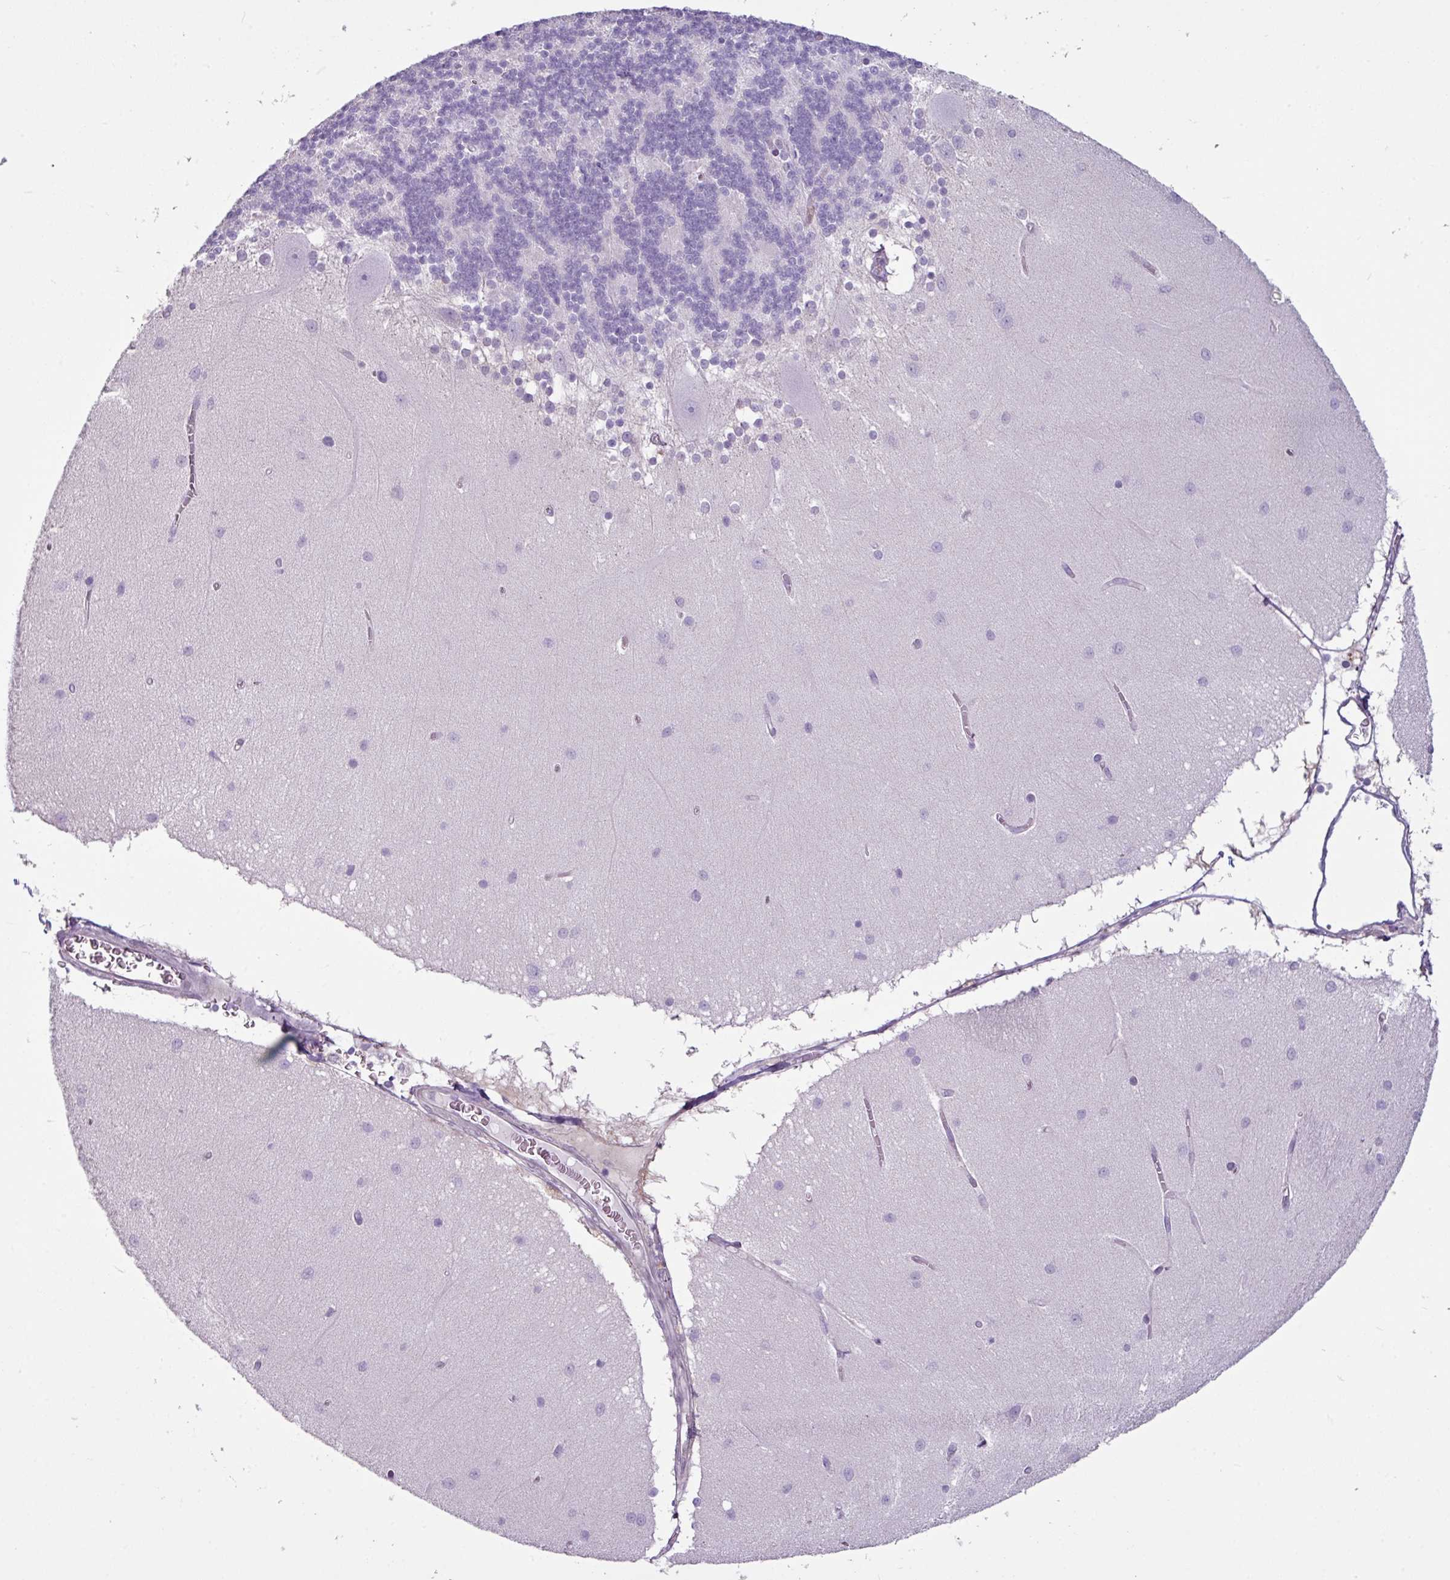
{"staining": {"intensity": "negative", "quantity": "none", "location": "none"}, "tissue": "cerebellum", "cell_type": "Cells in granular layer", "image_type": "normal", "snomed": [{"axis": "morphology", "description": "Normal tissue, NOS"}, {"axis": "topography", "description": "Cerebellum"}], "caption": "A high-resolution photomicrograph shows immunohistochemistry staining of normal cerebellum, which exhibits no significant positivity in cells in granular layer. The staining is performed using DAB (3,3'-diaminobenzidine) brown chromogen with nuclei counter-stained in using hematoxylin.", "gene": "TTLL12", "patient": {"sex": "female", "age": 54}}